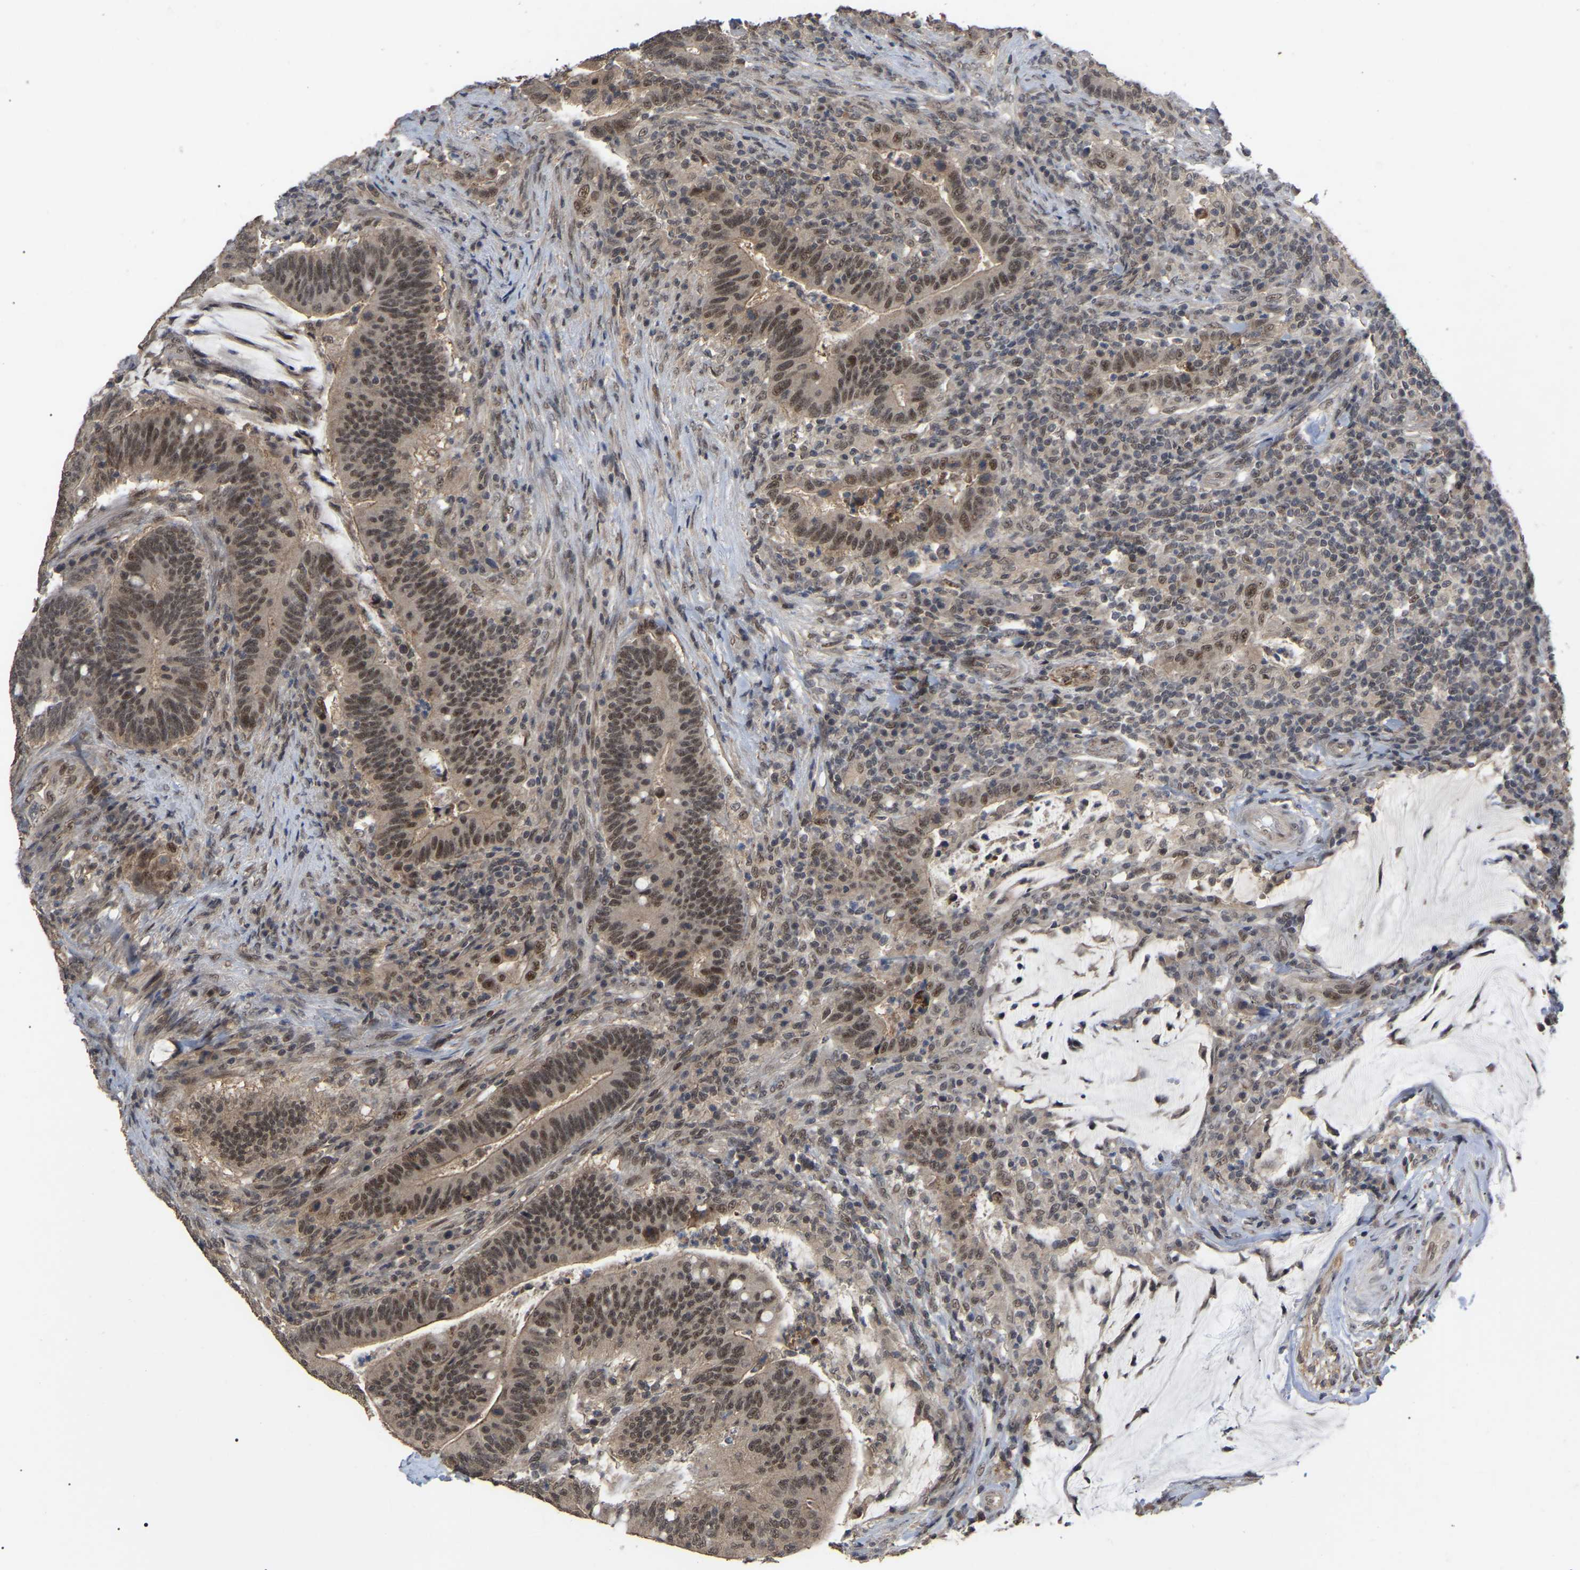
{"staining": {"intensity": "moderate", "quantity": ">75%", "location": "nuclear"}, "tissue": "colorectal cancer", "cell_type": "Tumor cells", "image_type": "cancer", "snomed": [{"axis": "morphology", "description": "Normal tissue, NOS"}, {"axis": "morphology", "description": "Adenocarcinoma, NOS"}, {"axis": "topography", "description": "Colon"}], "caption": "Immunohistochemistry (IHC) micrograph of neoplastic tissue: human adenocarcinoma (colorectal) stained using immunohistochemistry shows medium levels of moderate protein expression localized specifically in the nuclear of tumor cells, appearing as a nuclear brown color.", "gene": "JAZF1", "patient": {"sex": "female", "age": 66}}